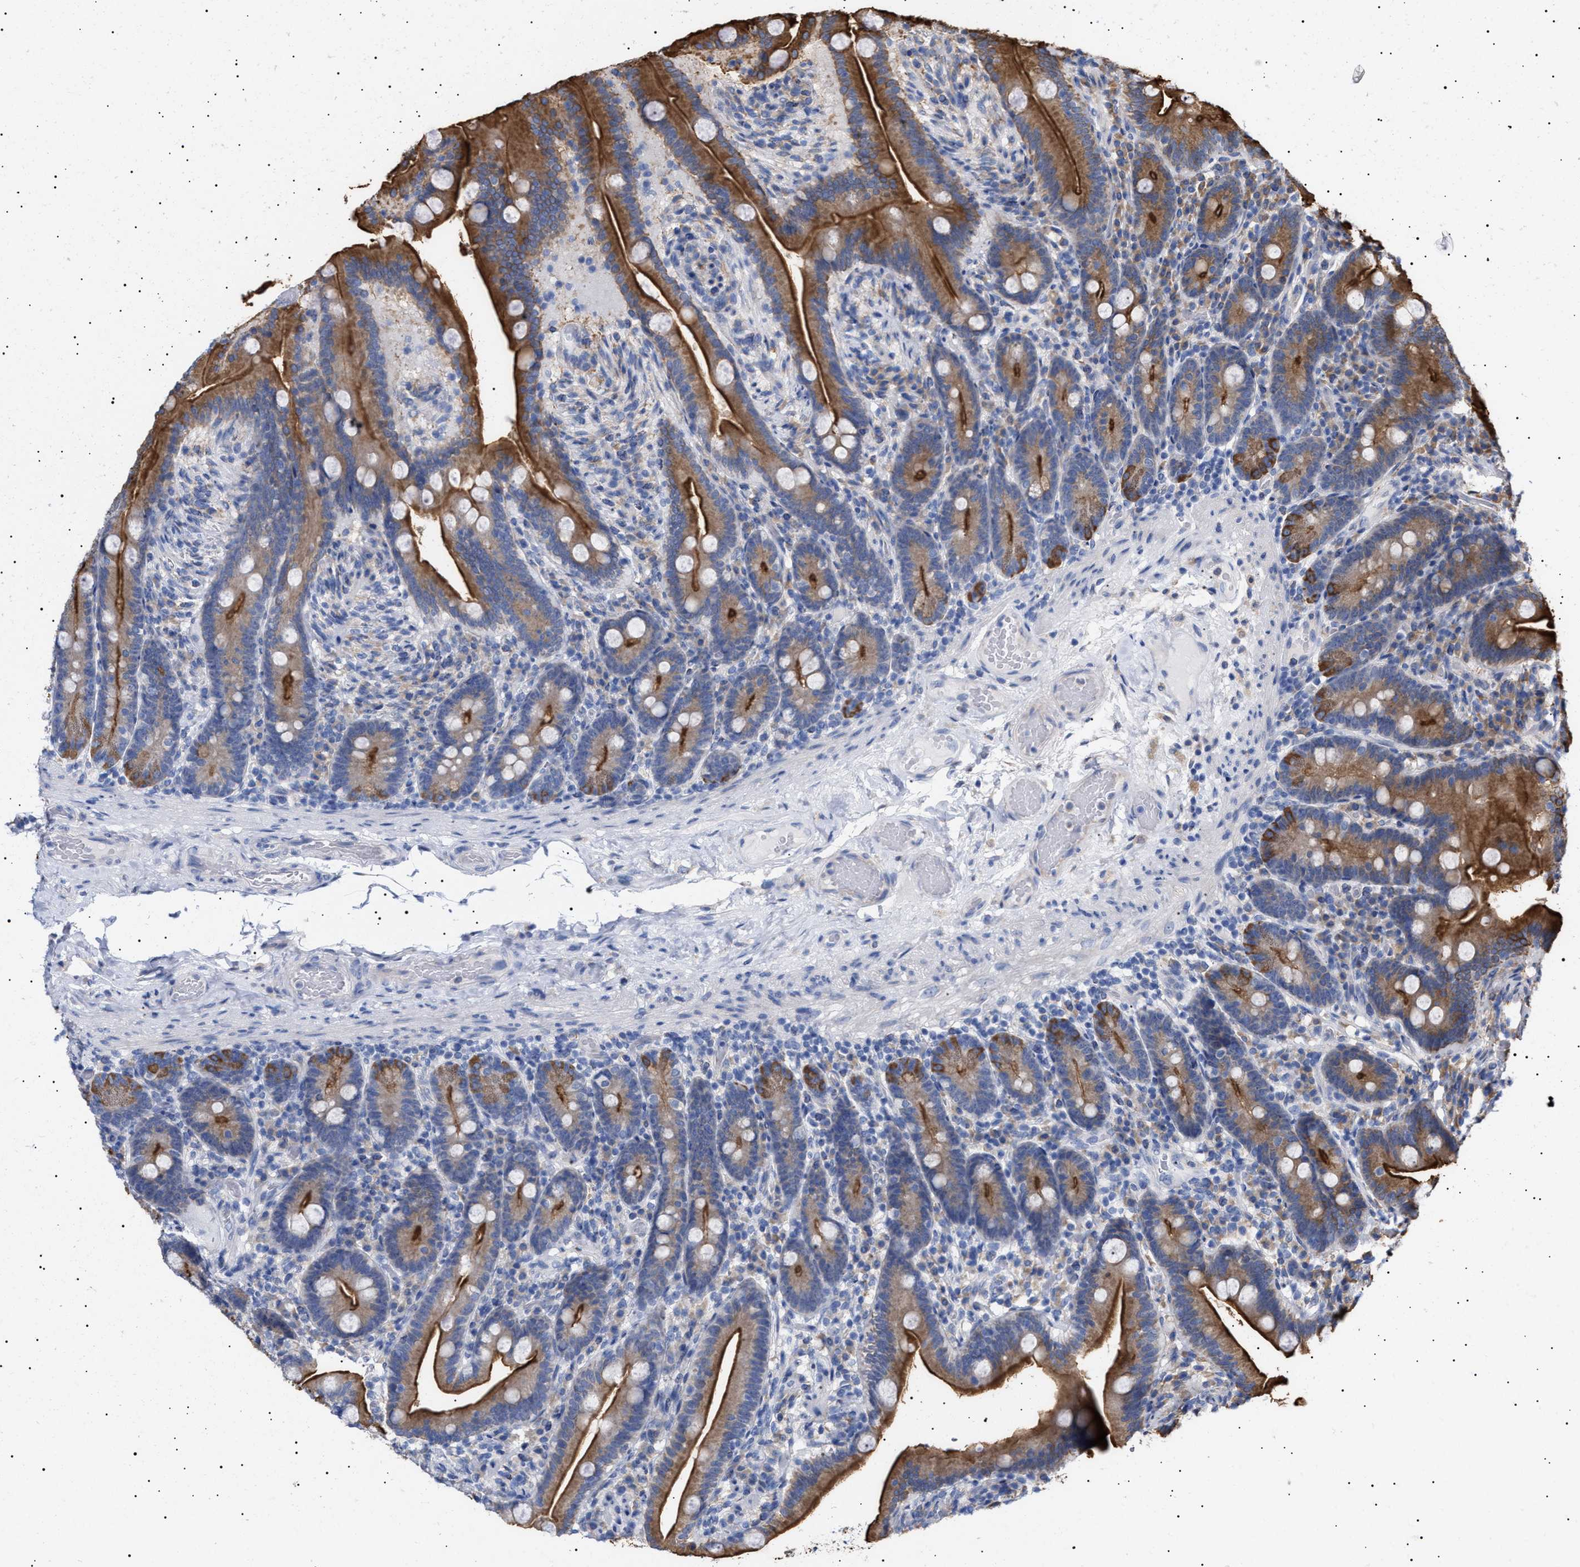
{"staining": {"intensity": "moderate", "quantity": ">75%", "location": "cytoplasmic/membranous"}, "tissue": "duodenum", "cell_type": "Glandular cells", "image_type": "normal", "snomed": [{"axis": "morphology", "description": "Normal tissue, NOS"}, {"axis": "topography", "description": "Duodenum"}], "caption": "Duodenum stained for a protein (brown) displays moderate cytoplasmic/membranous positive positivity in approximately >75% of glandular cells.", "gene": "ERCC6L2", "patient": {"sex": "male", "age": 54}}